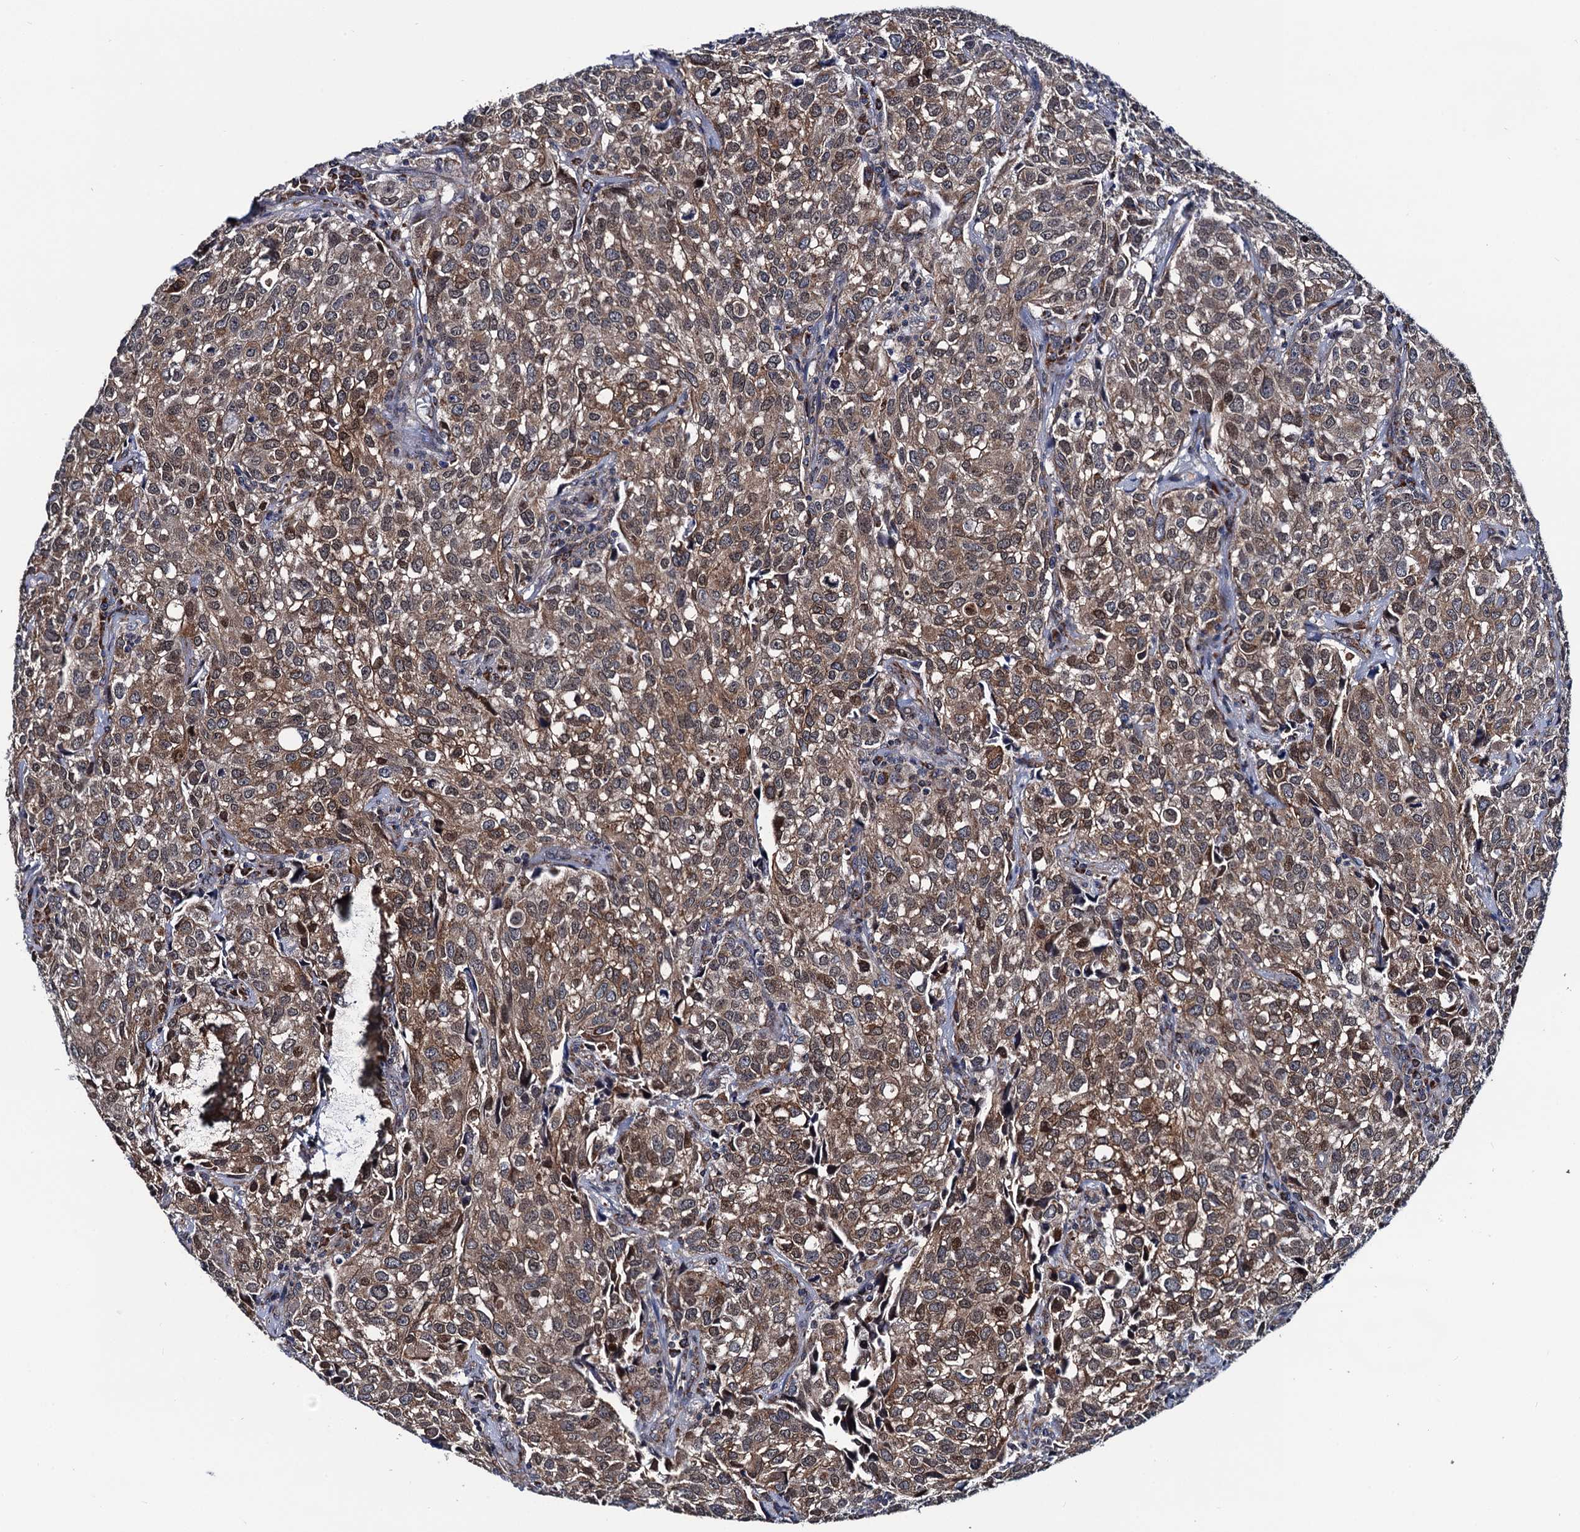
{"staining": {"intensity": "moderate", "quantity": ">75%", "location": "cytoplasmic/membranous,nuclear"}, "tissue": "urothelial cancer", "cell_type": "Tumor cells", "image_type": "cancer", "snomed": [{"axis": "morphology", "description": "Urothelial carcinoma, High grade"}, {"axis": "topography", "description": "Urinary bladder"}], "caption": "Moderate cytoplasmic/membranous and nuclear staining is identified in approximately >75% of tumor cells in urothelial carcinoma (high-grade).", "gene": "PTCD3", "patient": {"sex": "female", "age": 75}}